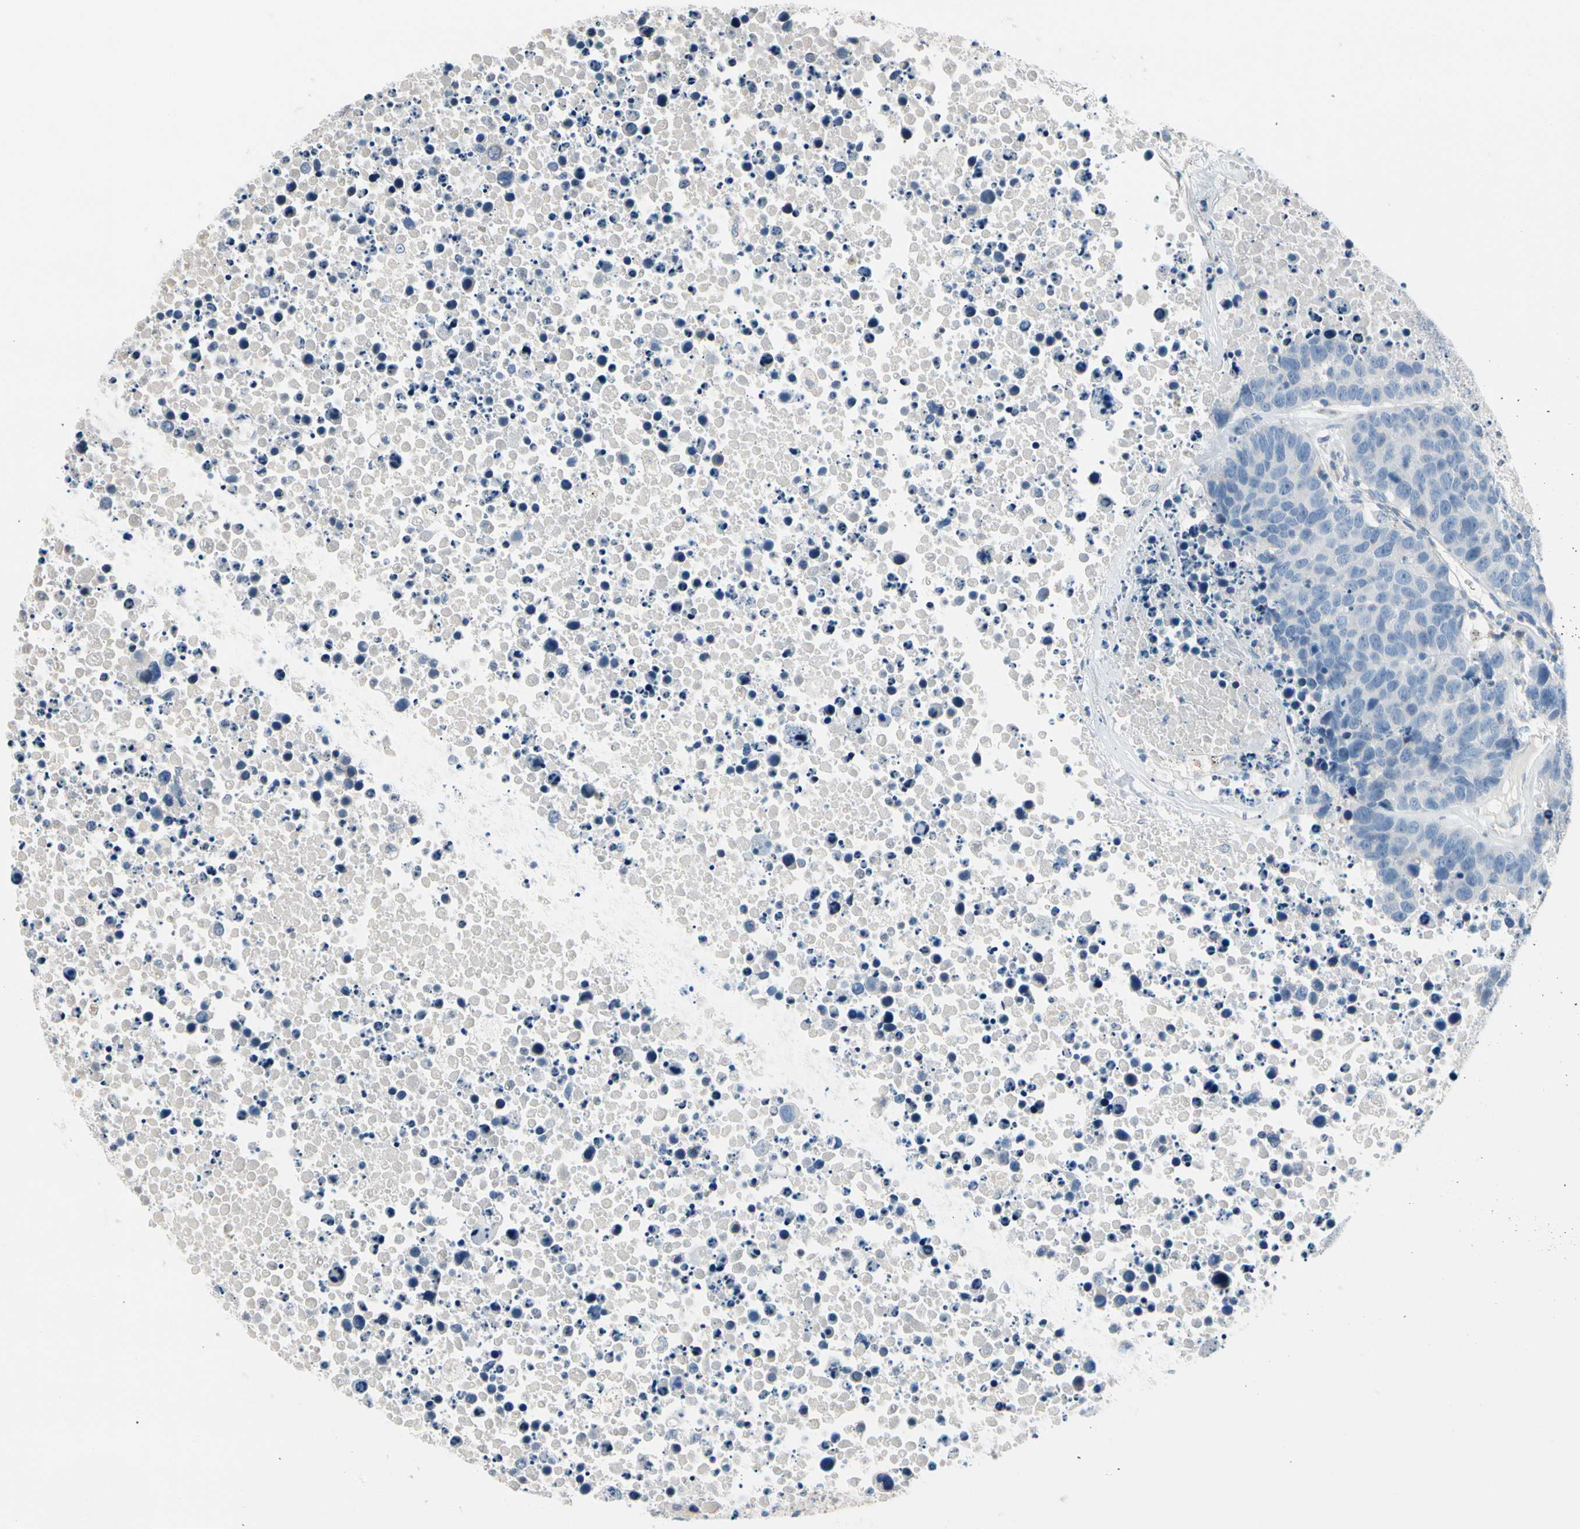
{"staining": {"intensity": "negative", "quantity": "none", "location": "none"}, "tissue": "carcinoid", "cell_type": "Tumor cells", "image_type": "cancer", "snomed": [{"axis": "morphology", "description": "Carcinoid, malignant, NOS"}, {"axis": "topography", "description": "Lung"}], "caption": "A histopathology image of human carcinoid is negative for staining in tumor cells.", "gene": "STK40", "patient": {"sex": "male", "age": 60}}